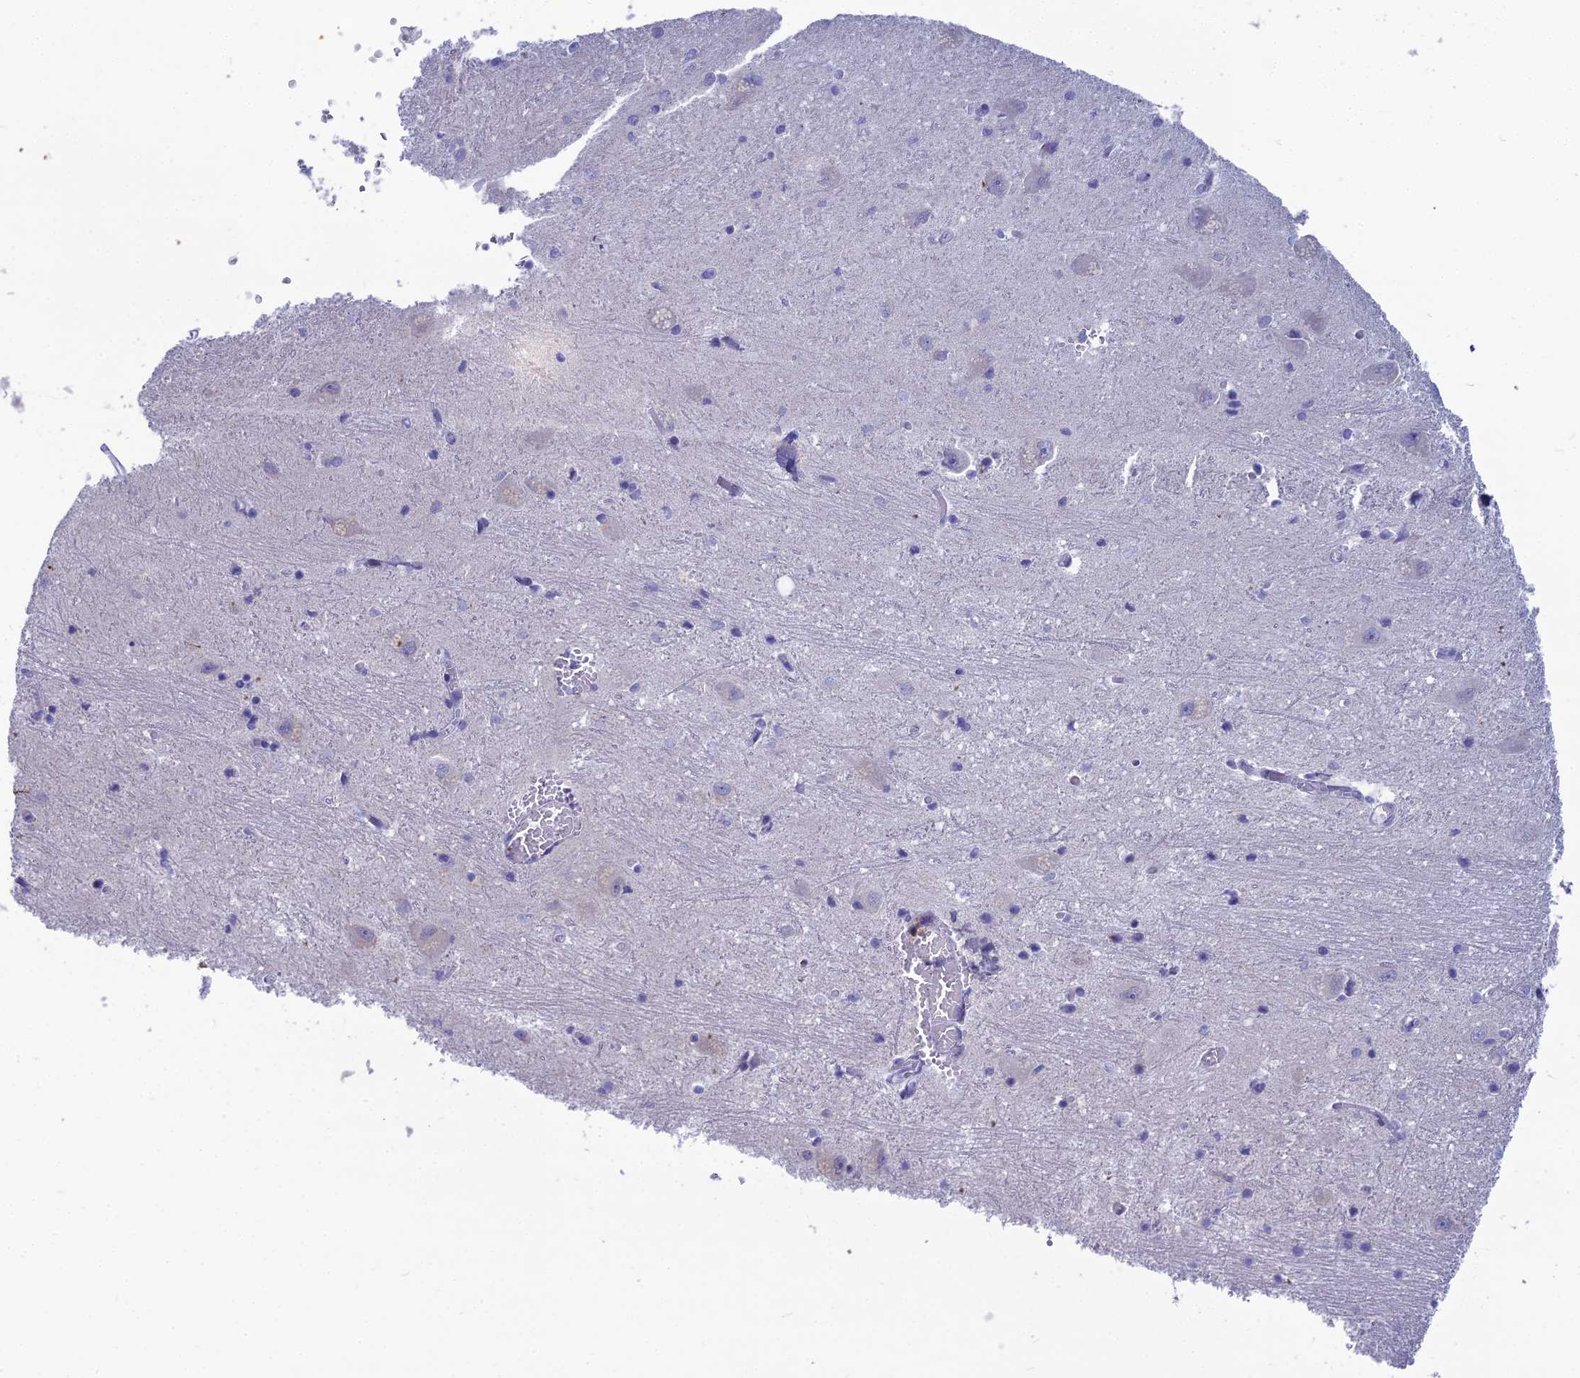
{"staining": {"intensity": "negative", "quantity": "none", "location": "none"}, "tissue": "caudate", "cell_type": "Glial cells", "image_type": "normal", "snomed": [{"axis": "morphology", "description": "Normal tissue, NOS"}, {"axis": "topography", "description": "Lateral ventricle wall"}], "caption": "A photomicrograph of human caudate is negative for staining in glial cells.", "gene": "ENSG00000285920", "patient": {"sex": "male", "age": 37}}